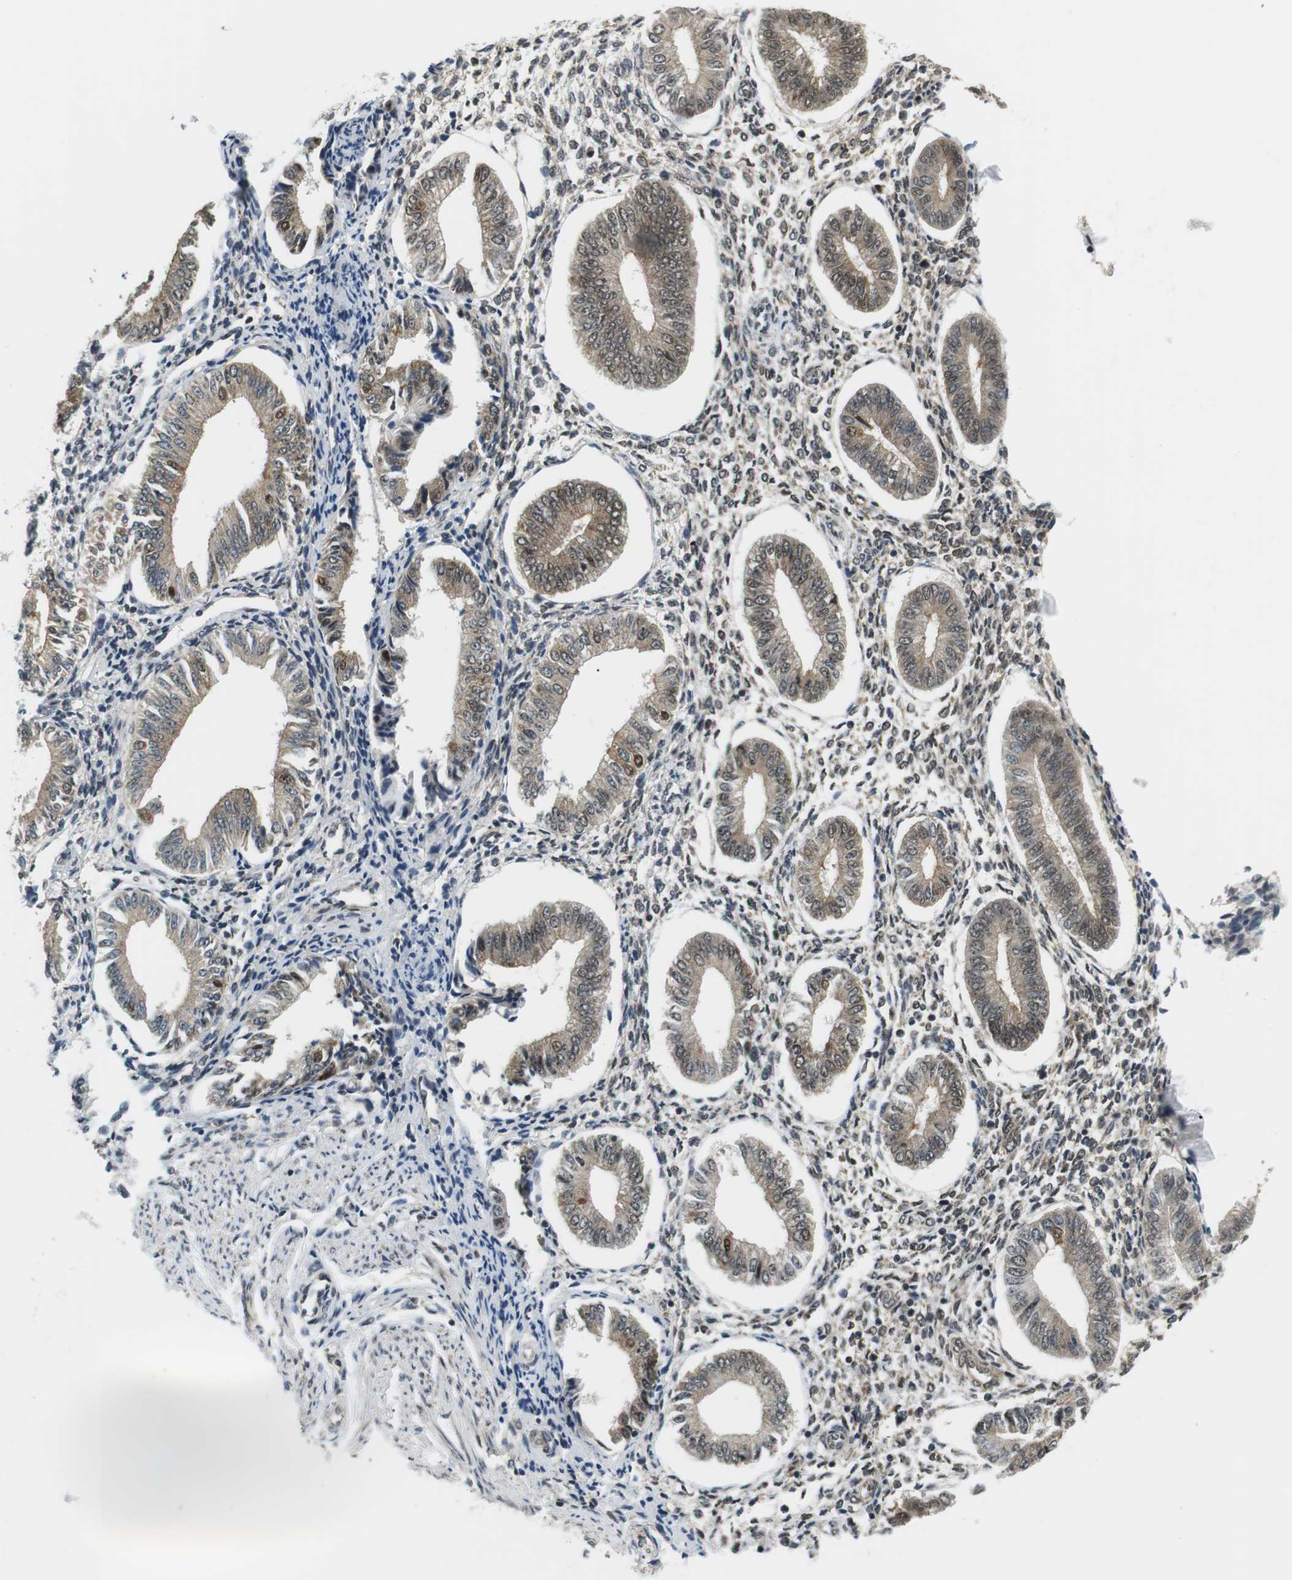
{"staining": {"intensity": "moderate", "quantity": "25%-75%", "location": "cytoplasmic/membranous,nuclear"}, "tissue": "endometrium", "cell_type": "Cells in endometrial stroma", "image_type": "normal", "snomed": [{"axis": "morphology", "description": "Normal tissue, NOS"}, {"axis": "topography", "description": "Endometrium"}], "caption": "A medium amount of moderate cytoplasmic/membranous,nuclear positivity is identified in about 25%-75% of cells in endometrial stroma in benign endometrium. Immunohistochemistry (ihc) stains the protein of interest in brown and the nuclei are stained blue.", "gene": "CSNK2B", "patient": {"sex": "female", "age": 50}}